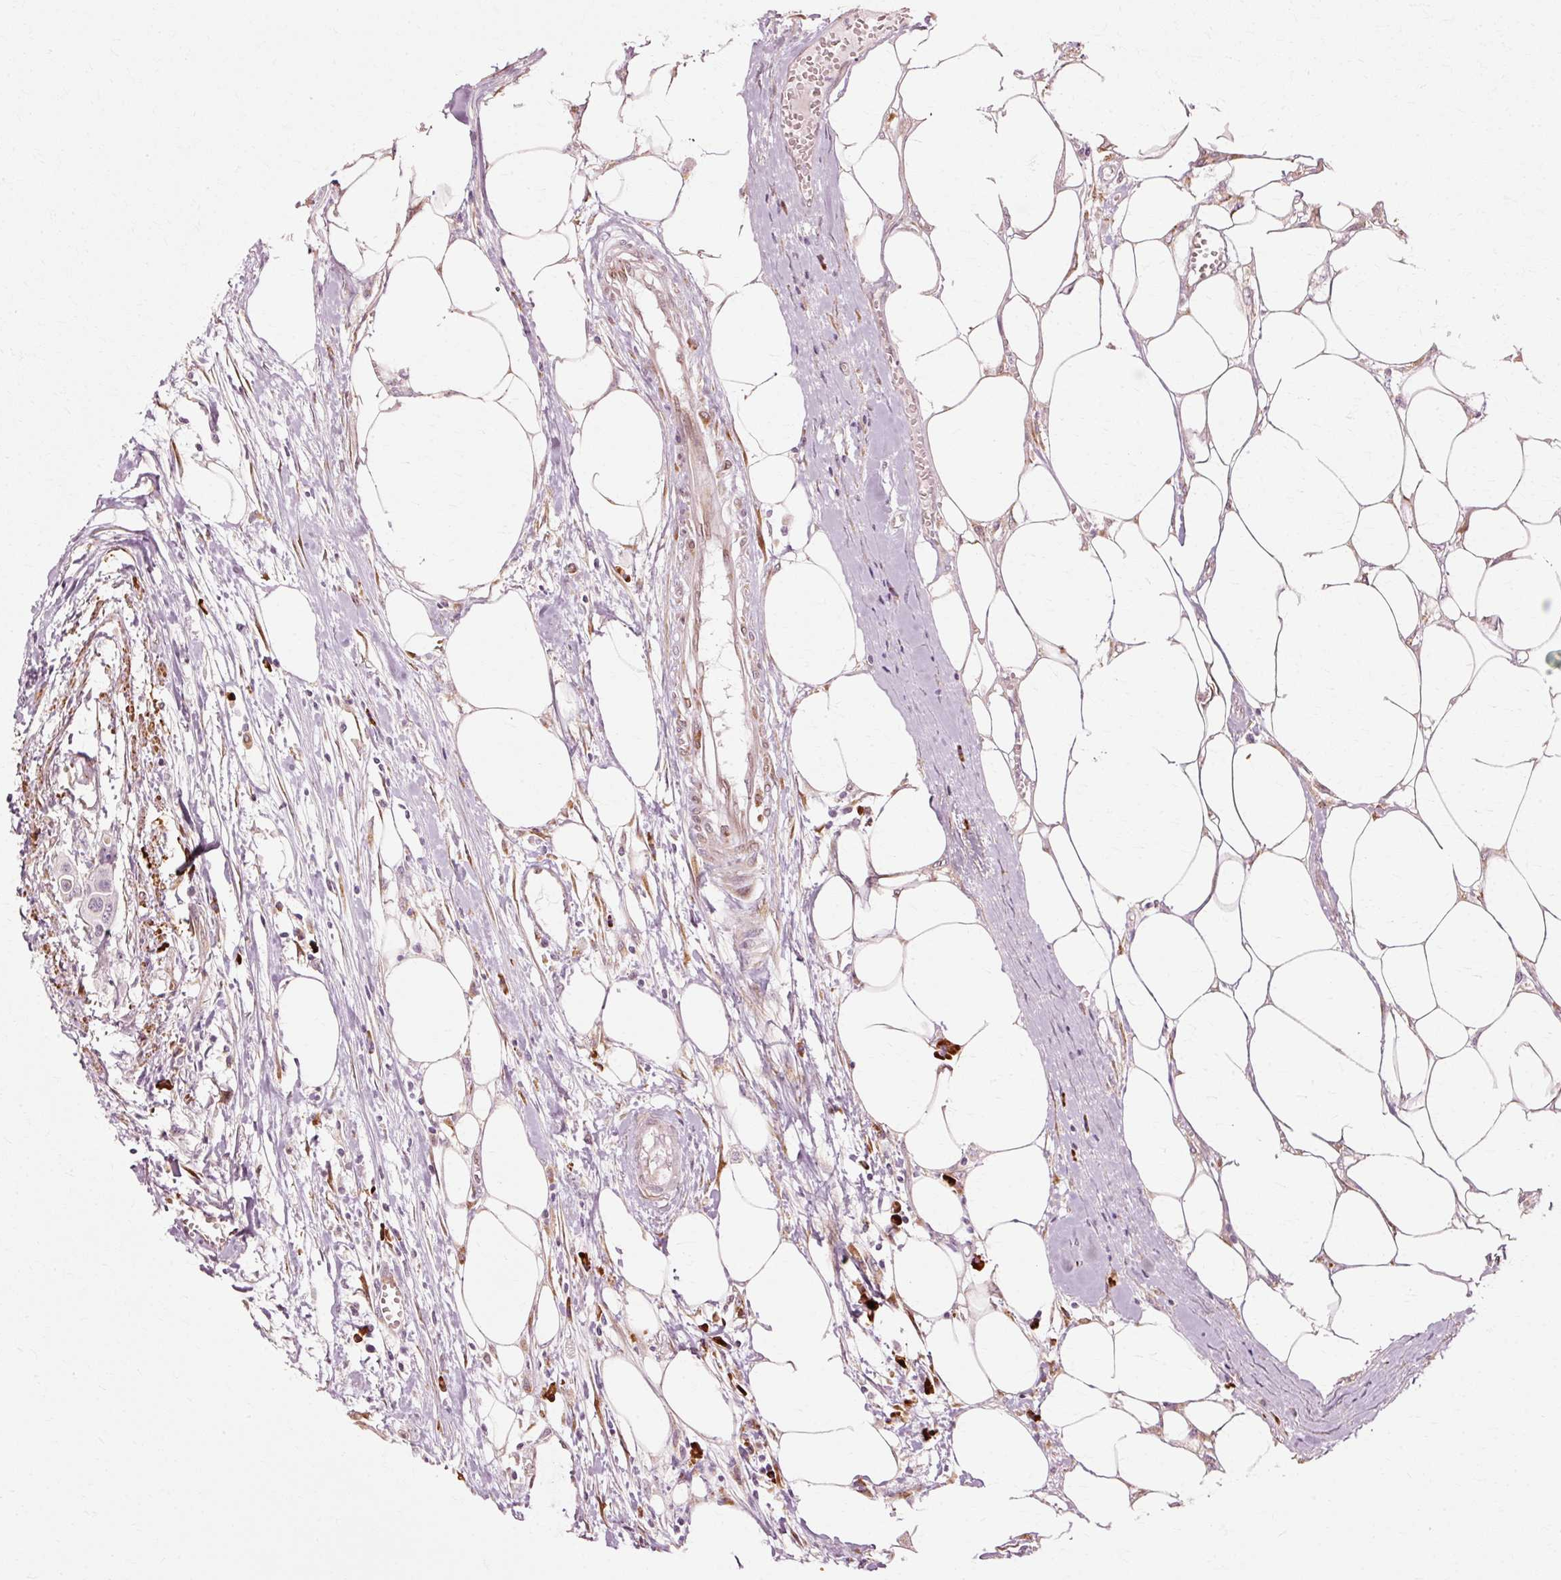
{"staining": {"intensity": "negative", "quantity": "none", "location": "none"}, "tissue": "colorectal cancer", "cell_type": "Tumor cells", "image_type": "cancer", "snomed": [{"axis": "morphology", "description": "Adenocarcinoma, NOS"}, {"axis": "topography", "description": "Colon"}], "caption": "An immunohistochemistry (IHC) micrograph of adenocarcinoma (colorectal) is shown. There is no staining in tumor cells of adenocarcinoma (colorectal).", "gene": "RGPD5", "patient": {"sex": "male", "age": 77}}